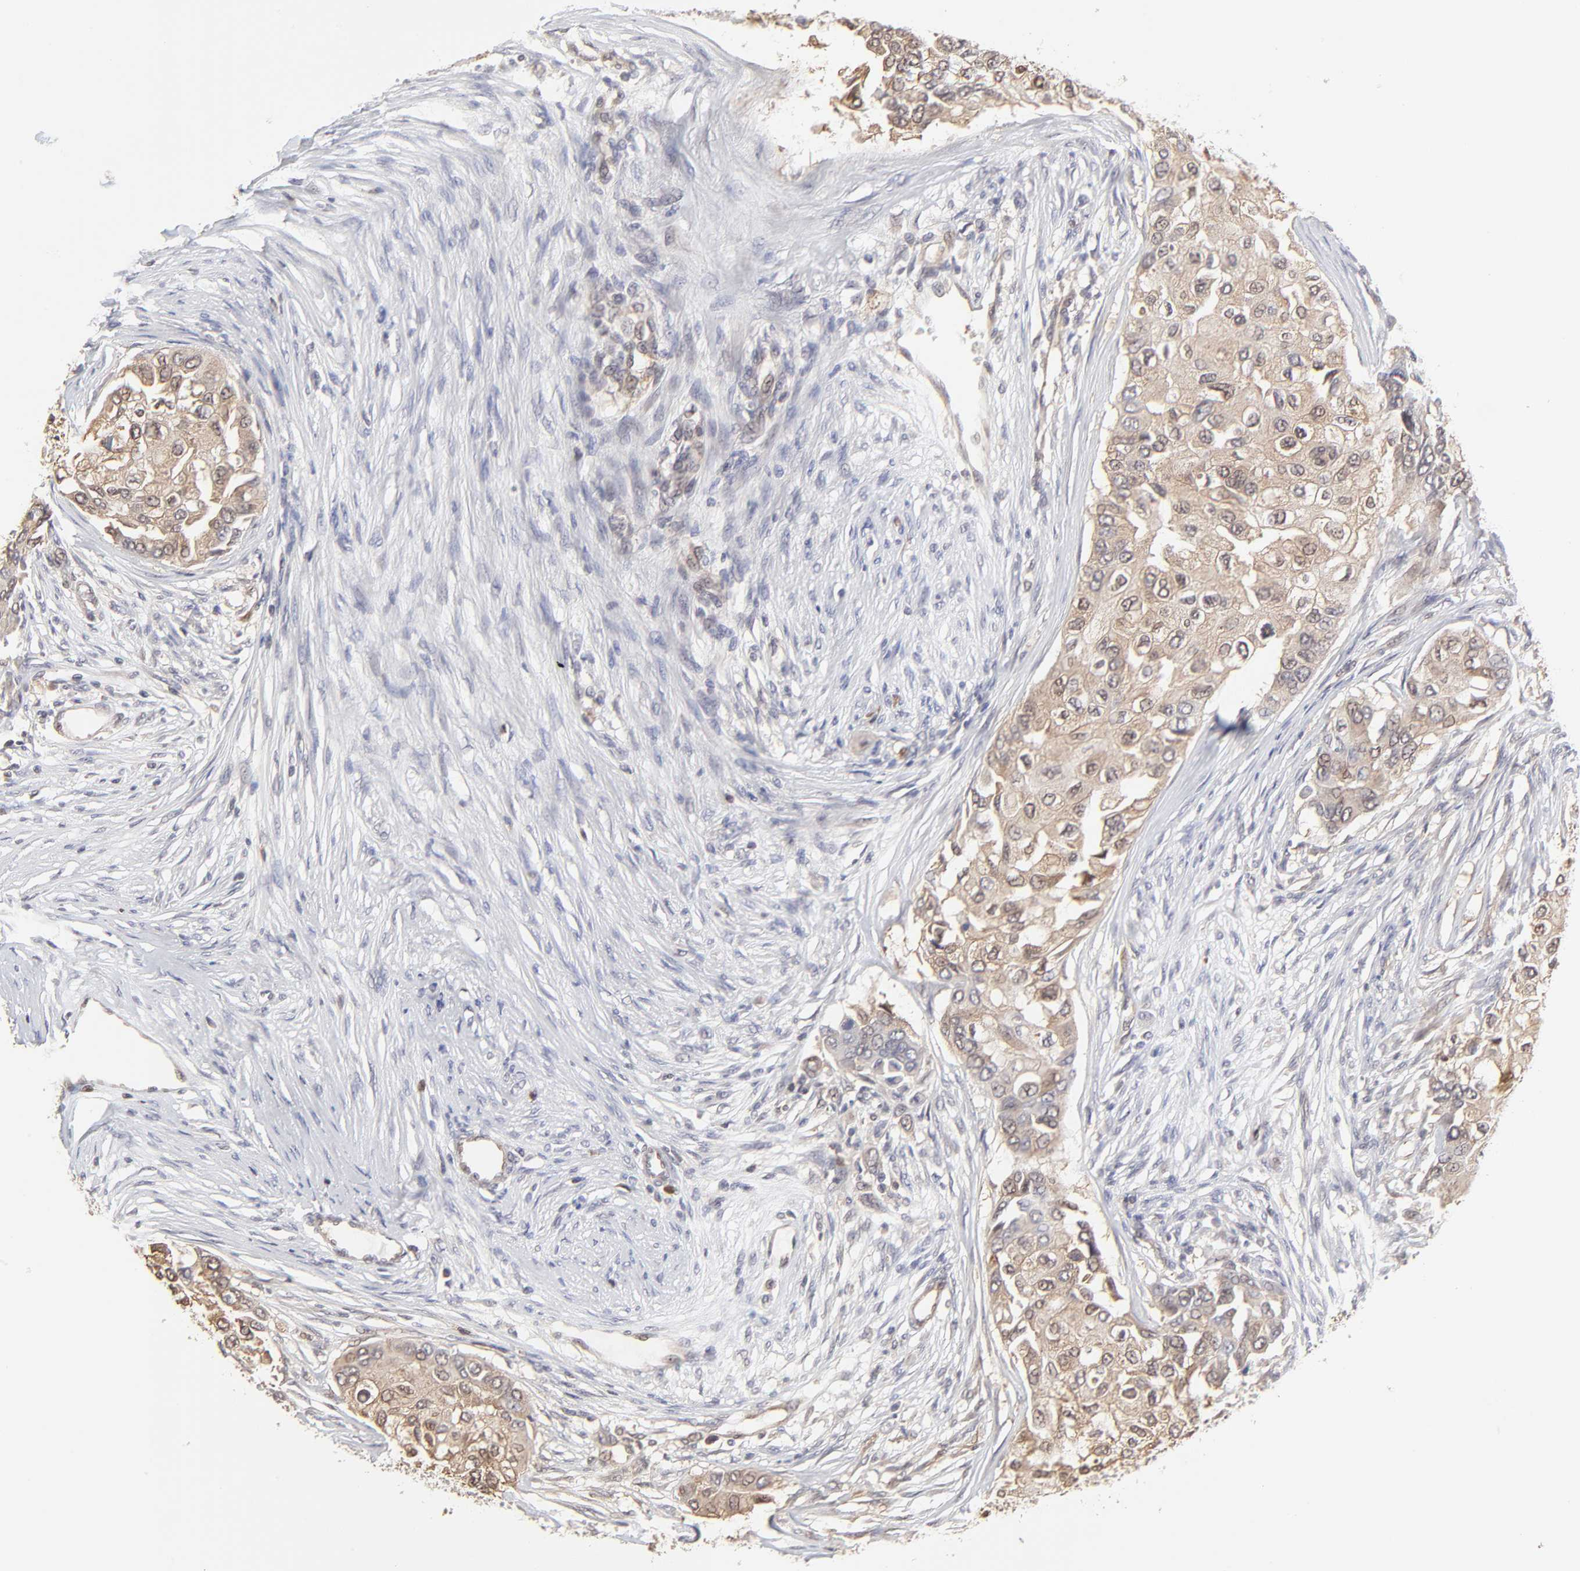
{"staining": {"intensity": "weak", "quantity": ">75%", "location": "cytoplasmic/membranous"}, "tissue": "breast cancer", "cell_type": "Tumor cells", "image_type": "cancer", "snomed": [{"axis": "morphology", "description": "Normal tissue, NOS"}, {"axis": "morphology", "description": "Duct carcinoma"}, {"axis": "topography", "description": "Breast"}], "caption": "Weak cytoplasmic/membranous positivity for a protein is identified in about >75% of tumor cells of breast cancer (infiltrating ductal carcinoma) using IHC.", "gene": "CASP3", "patient": {"sex": "female", "age": 49}}